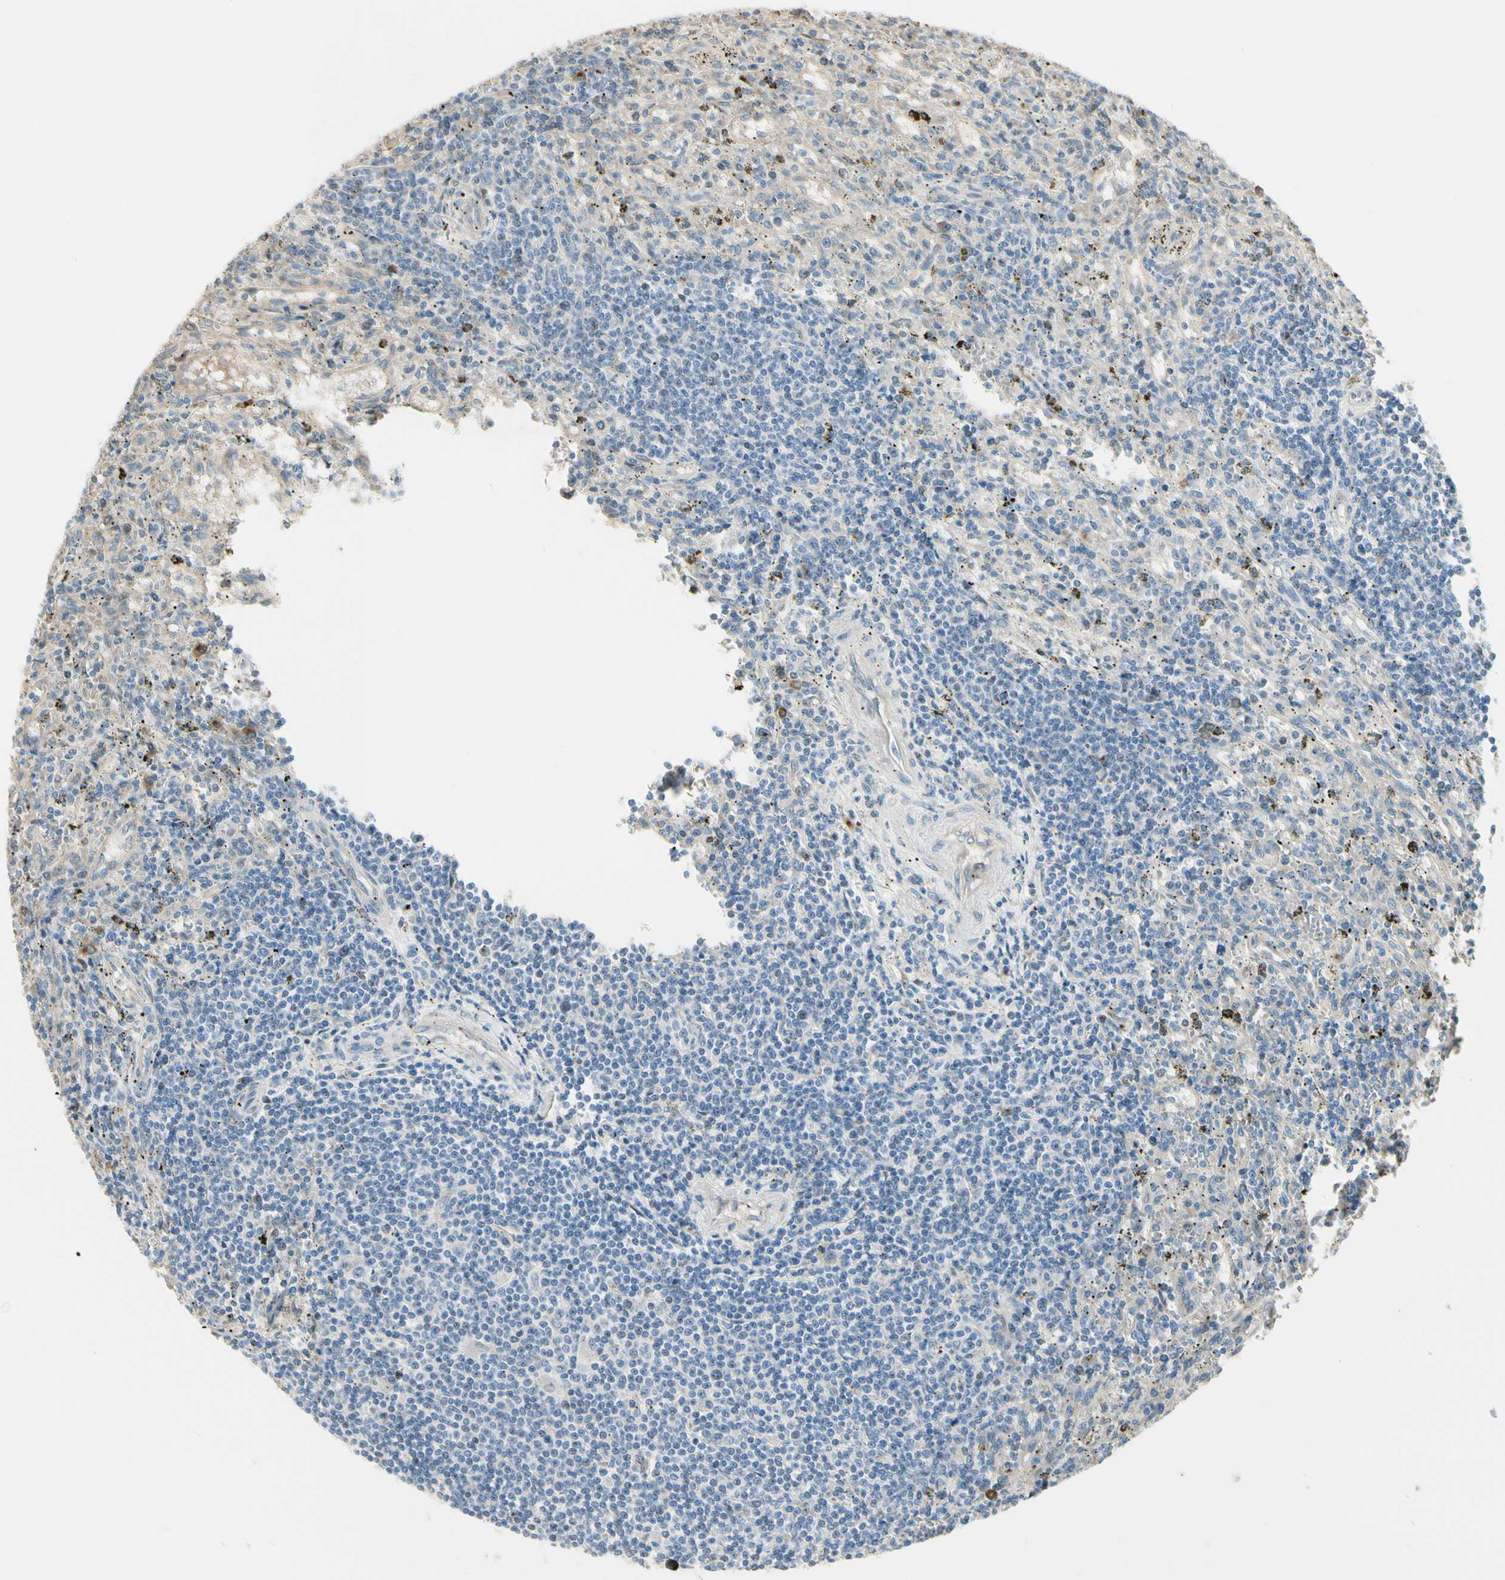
{"staining": {"intensity": "negative", "quantity": "none", "location": "none"}, "tissue": "lymphoma", "cell_type": "Tumor cells", "image_type": "cancer", "snomed": [{"axis": "morphology", "description": "Malignant lymphoma, non-Hodgkin's type, Low grade"}, {"axis": "topography", "description": "Spleen"}], "caption": "Photomicrograph shows no significant protein staining in tumor cells of low-grade malignant lymphoma, non-Hodgkin's type. (Brightfield microscopy of DAB (3,3'-diaminobenzidine) immunohistochemistry (IHC) at high magnification).", "gene": "NUCB2", "patient": {"sex": "male", "age": 76}}